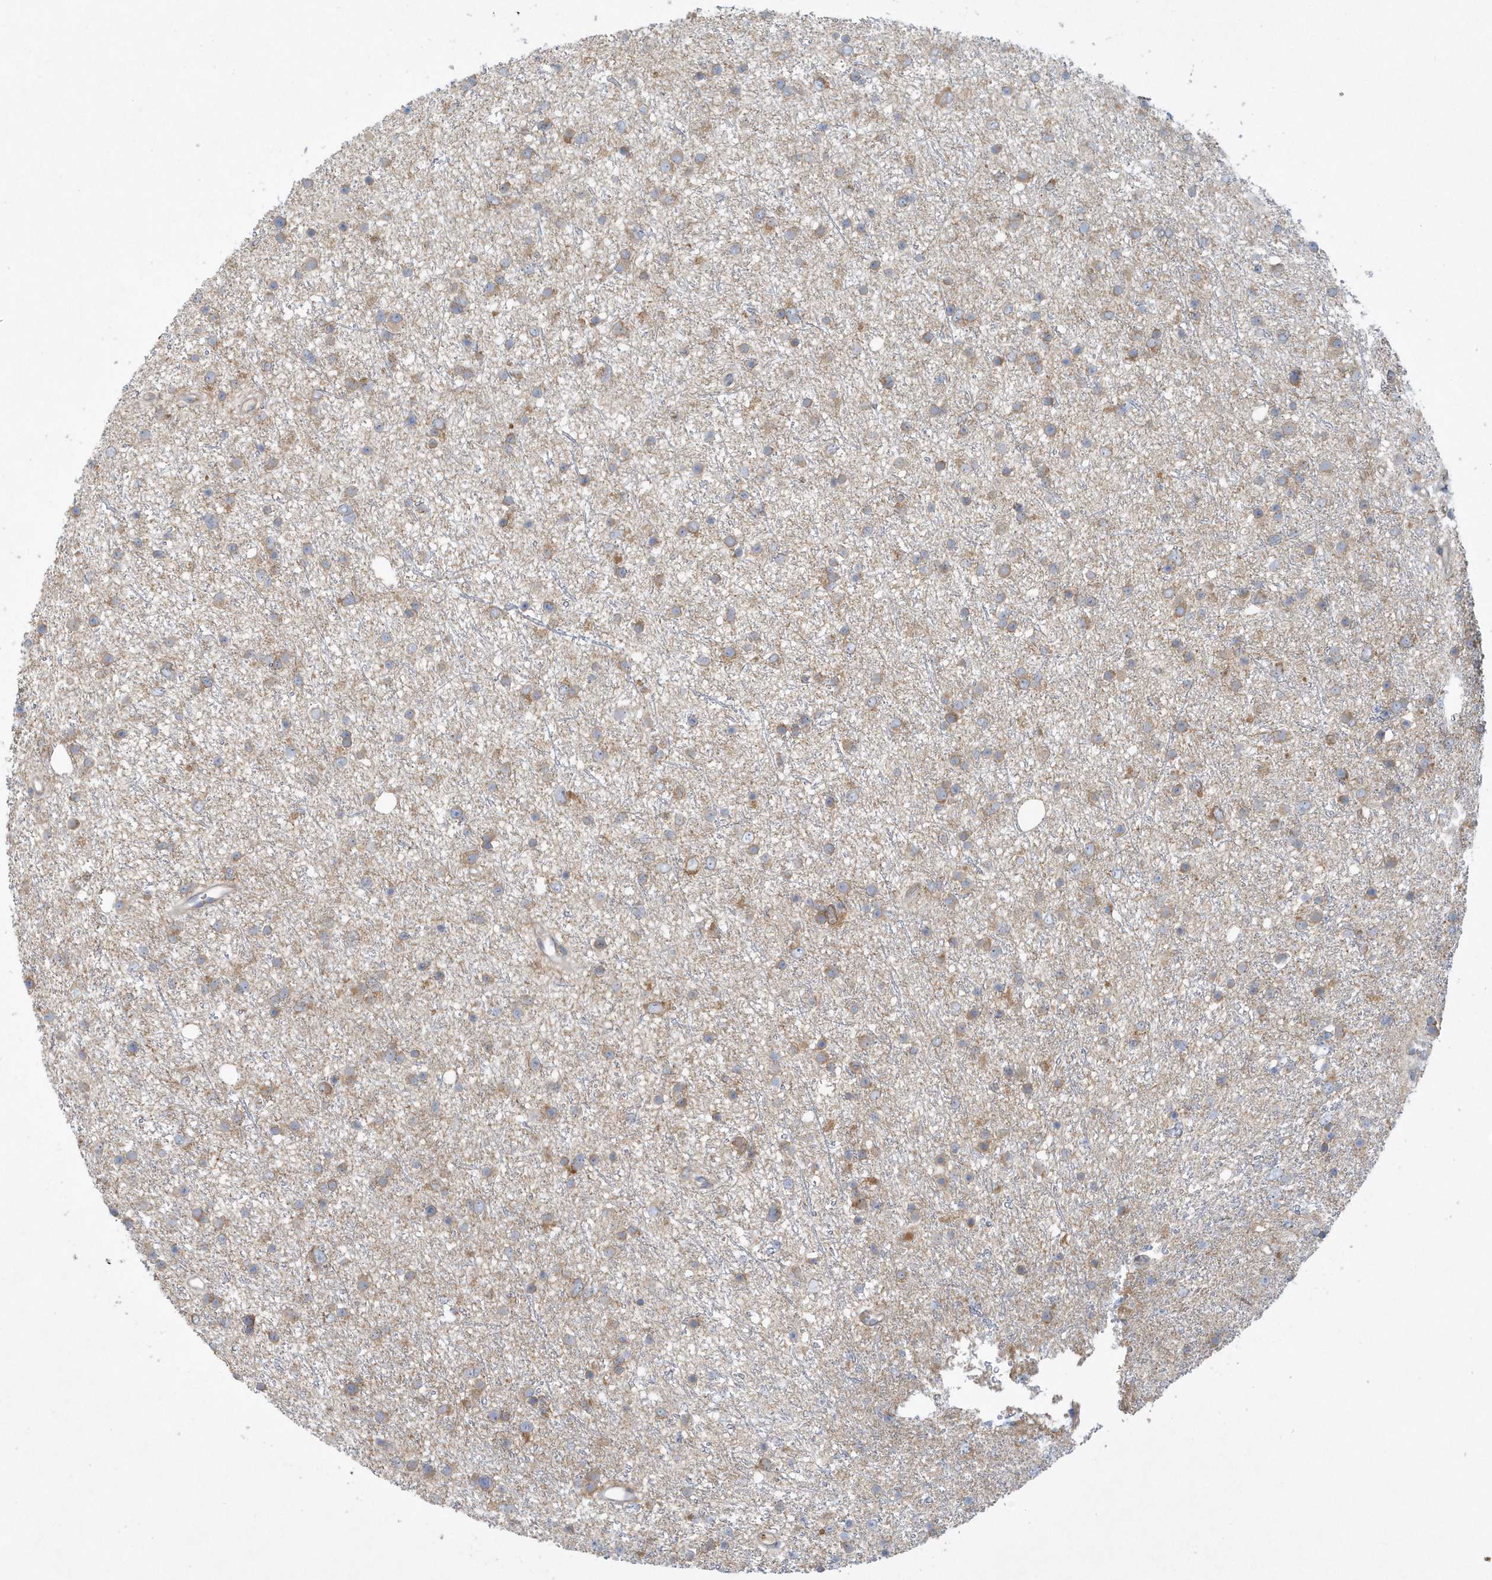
{"staining": {"intensity": "moderate", "quantity": "25%-75%", "location": "cytoplasmic/membranous"}, "tissue": "glioma", "cell_type": "Tumor cells", "image_type": "cancer", "snomed": [{"axis": "morphology", "description": "Glioma, malignant, Low grade"}, {"axis": "topography", "description": "Cerebral cortex"}], "caption": "Glioma stained for a protein shows moderate cytoplasmic/membranous positivity in tumor cells. The staining was performed using DAB (3,3'-diaminobenzidine) to visualize the protein expression in brown, while the nuclei were stained in blue with hematoxylin (Magnification: 20x).", "gene": "CNOT10", "patient": {"sex": "female", "age": 39}}